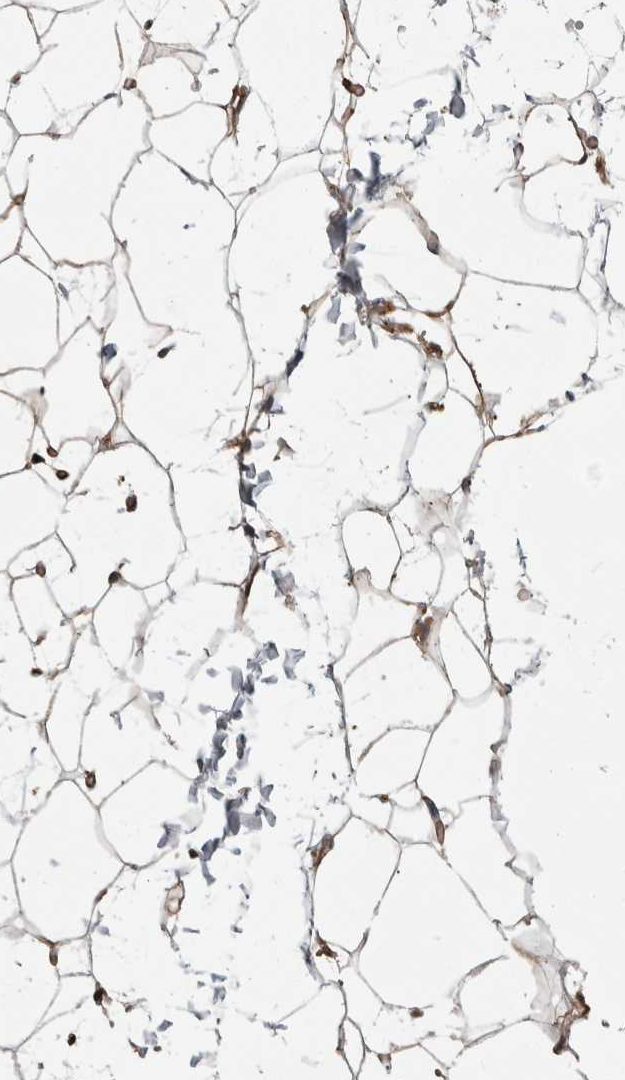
{"staining": {"intensity": "moderate", "quantity": ">75%", "location": "cytoplasmic/membranous,nuclear"}, "tissue": "adipose tissue", "cell_type": "Adipocytes", "image_type": "normal", "snomed": [{"axis": "morphology", "description": "Normal tissue, NOS"}, {"axis": "topography", "description": "Breast"}, {"axis": "topography", "description": "Soft tissue"}], "caption": "Immunohistochemistry (IHC) staining of normal adipose tissue, which shows medium levels of moderate cytoplasmic/membranous,nuclear positivity in about >75% of adipocytes indicating moderate cytoplasmic/membranous,nuclear protein expression. The staining was performed using DAB (3,3'-diaminobenzidine) (brown) for protein detection and nuclei were counterstained in hematoxylin (blue).", "gene": "ZNF592", "patient": {"sex": "female", "age": 75}}